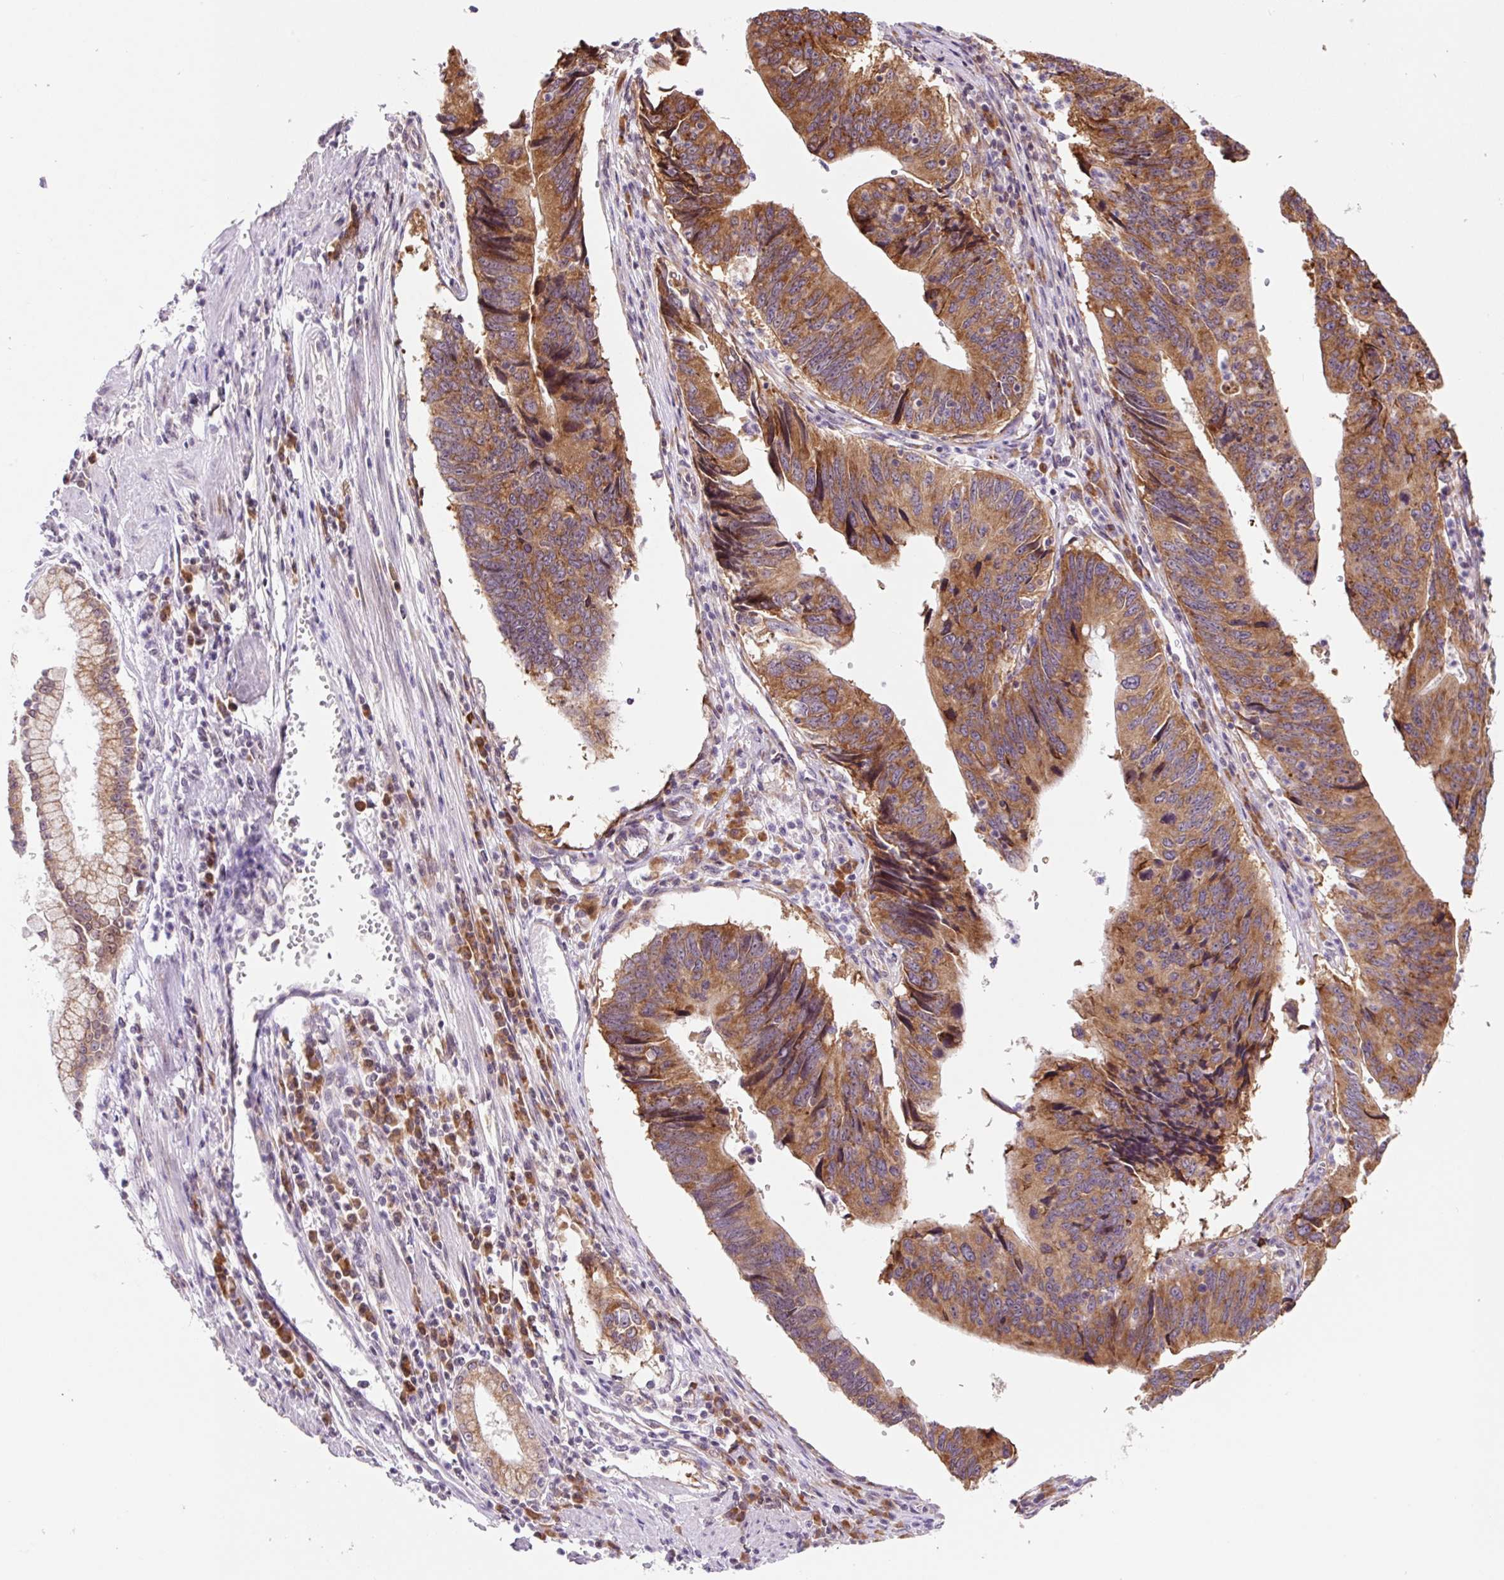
{"staining": {"intensity": "strong", "quantity": ">75%", "location": "cytoplasmic/membranous"}, "tissue": "stomach cancer", "cell_type": "Tumor cells", "image_type": "cancer", "snomed": [{"axis": "morphology", "description": "Adenocarcinoma, NOS"}, {"axis": "topography", "description": "Stomach"}], "caption": "Immunohistochemical staining of human stomach cancer (adenocarcinoma) reveals high levels of strong cytoplasmic/membranous protein positivity in about >75% of tumor cells. The protein of interest is shown in brown color, while the nuclei are stained blue.", "gene": "RPL41", "patient": {"sex": "male", "age": 59}}